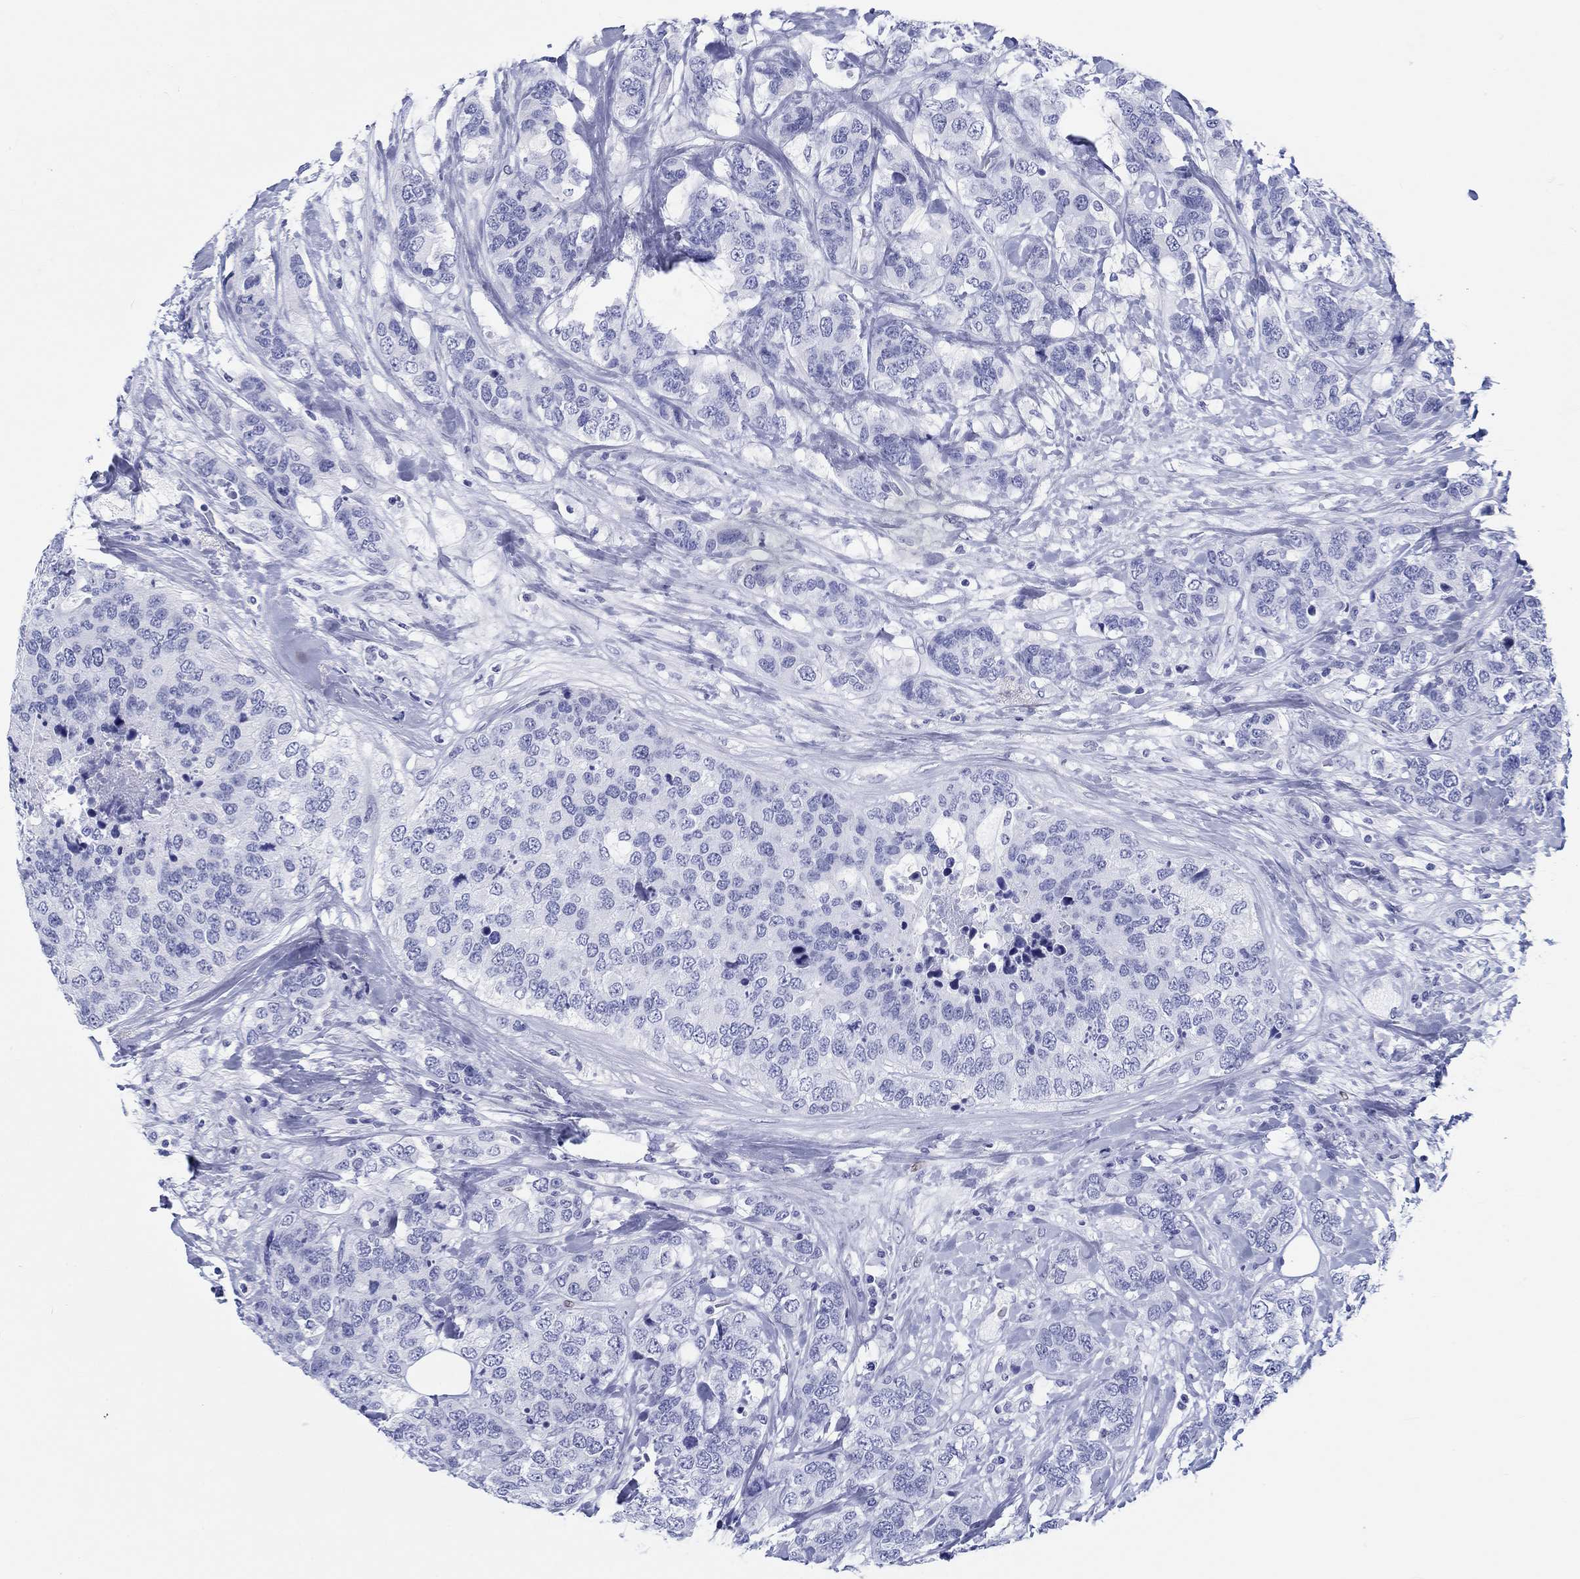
{"staining": {"intensity": "negative", "quantity": "none", "location": "none"}, "tissue": "breast cancer", "cell_type": "Tumor cells", "image_type": "cancer", "snomed": [{"axis": "morphology", "description": "Lobular carcinoma"}, {"axis": "topography", "description": "Breast"}], "caption": "Breast cancer (lobular carcinoma) stained for a protein using IHC shows no positivity tumor cells.", "gene": "H1-1", "patient": {"sex": "female", "age": 59}}